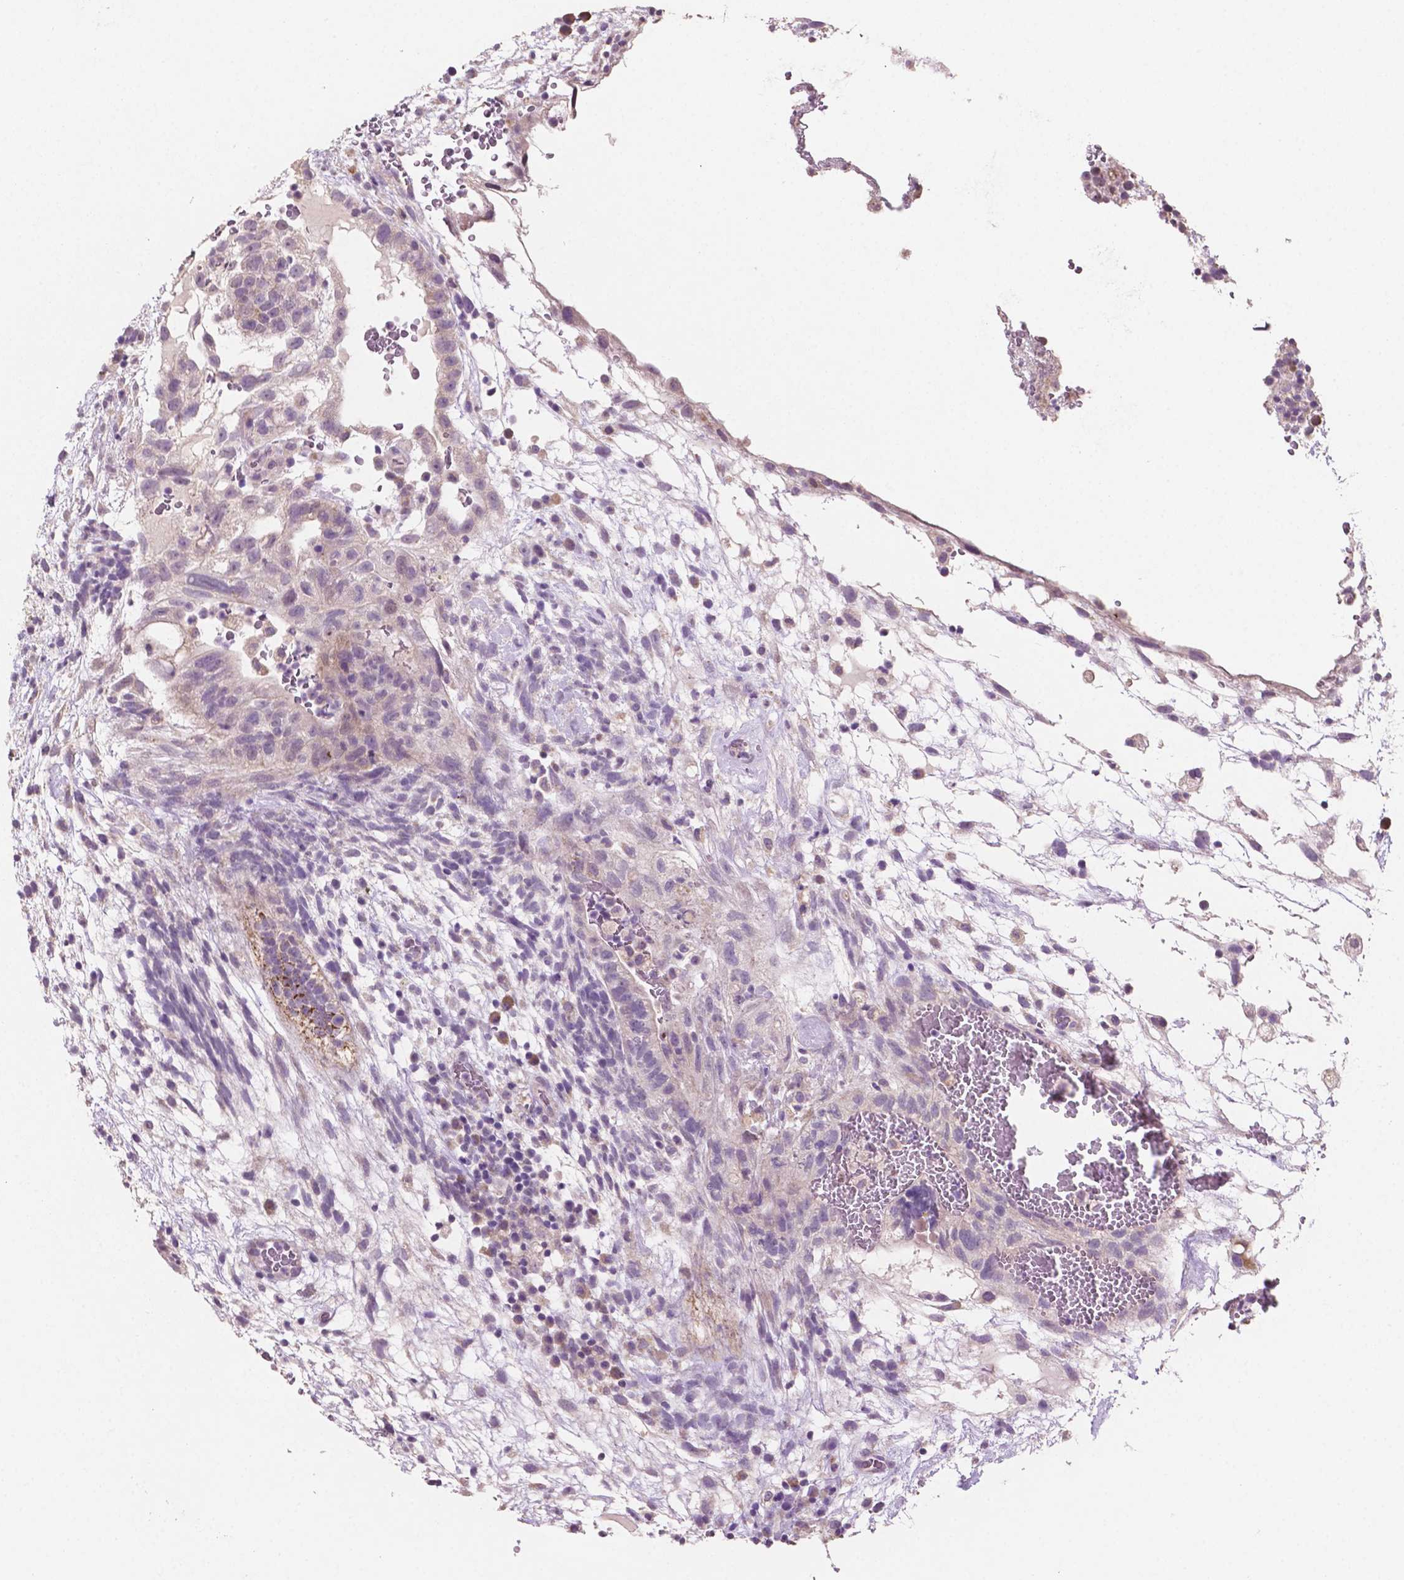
{"staining": {"intensity": "moderate", "quantity": "<25%", "location": "cytoplasmic/membranous"}, "tissue": "testis cancer", "cell_type": "Tumor cells", "image_type": "cancer", "snomed": [{"axis": "morphology", "description": "Normal tissue, NOS"}, {"axis": "morphology", "description": "Carcinoma, Embryonal, NOS"}, {"axis": "topography", "description": "Testis"}], "caption": "Immunohistochemical staining of human testis cancer (embryonal carcinoma) shows low levels of moderate cytoplasmic/membranous expression in about <25% of tumor cells.", "gene": "LRP1B", "patient": {"sex": "male", "age": 32}}